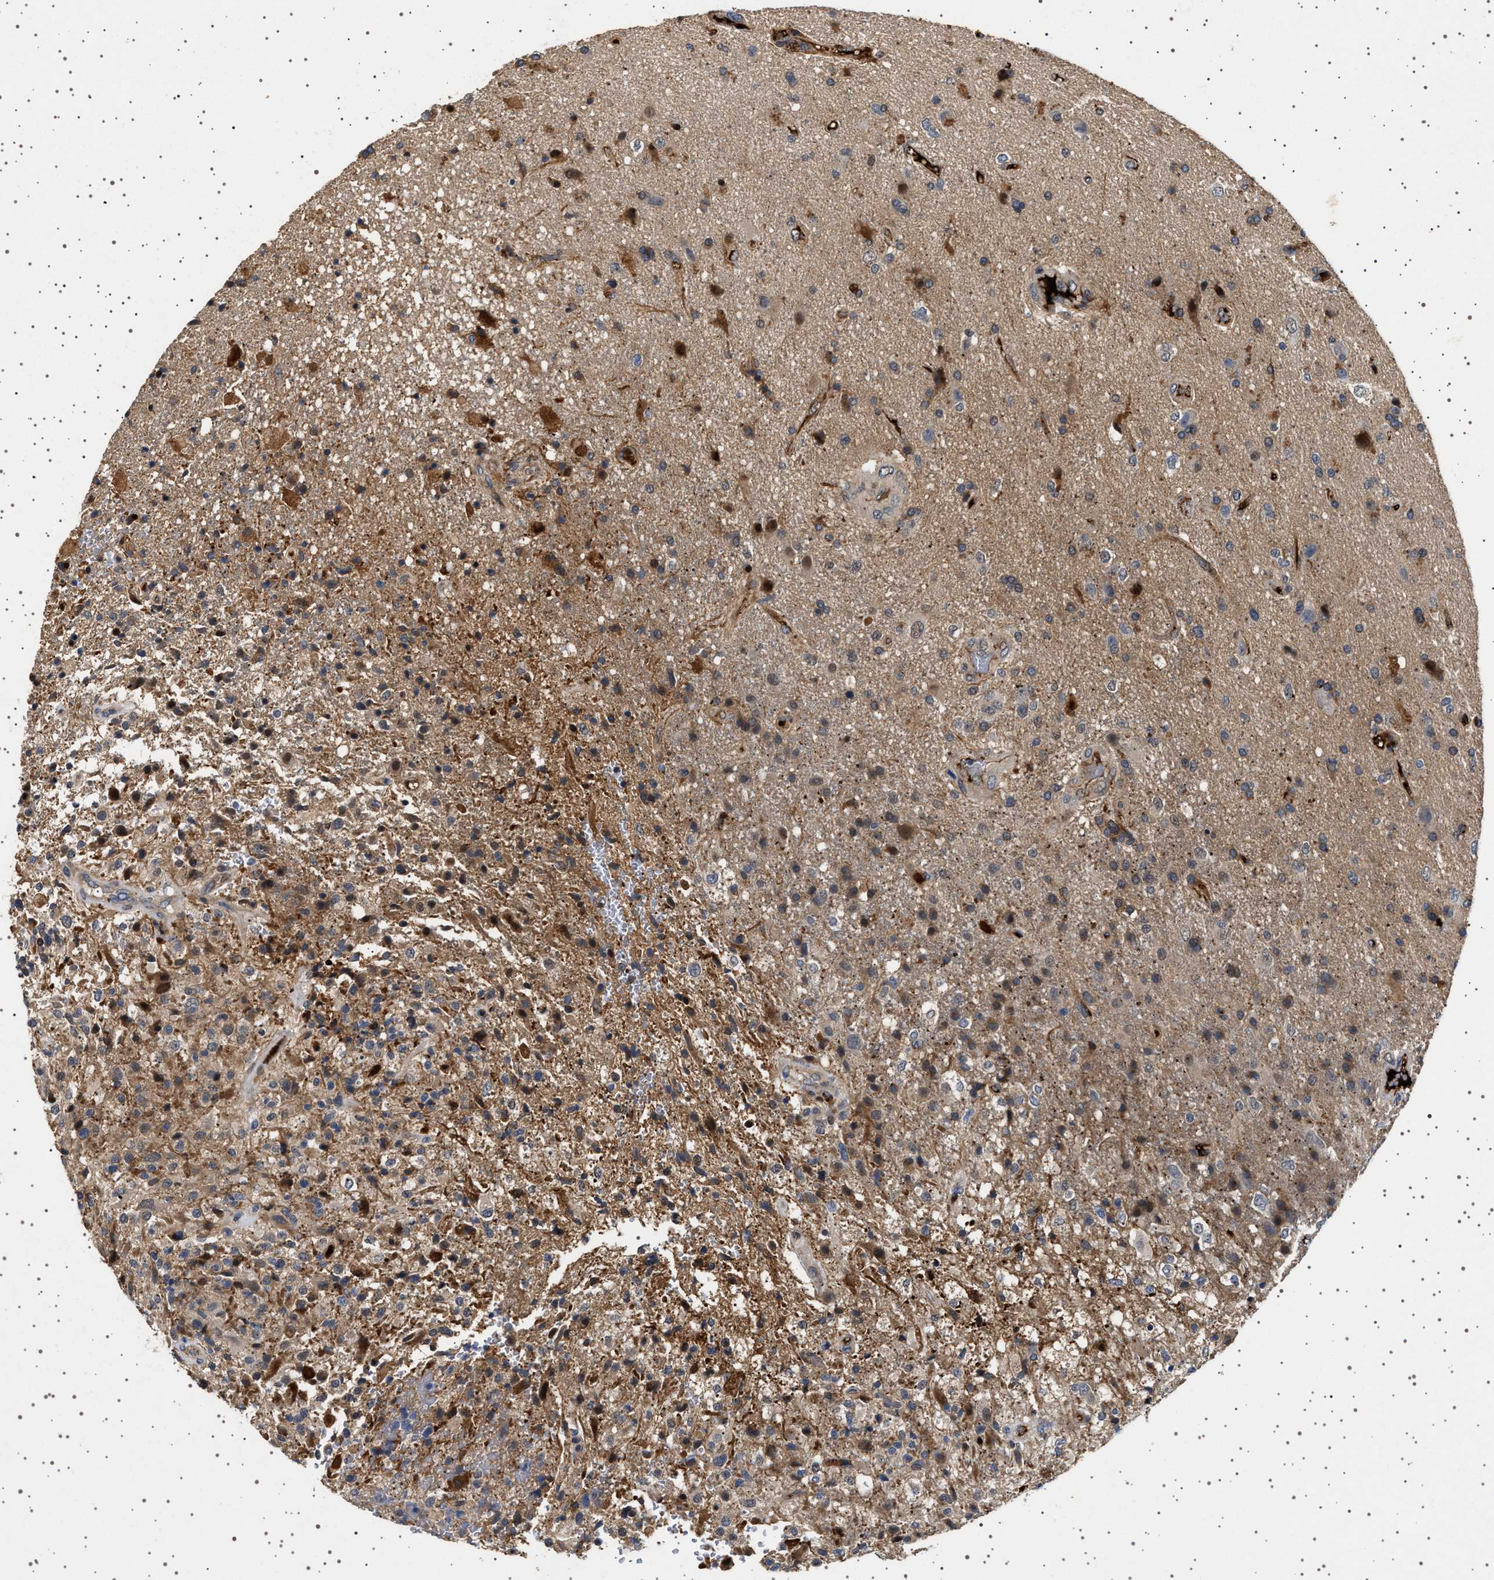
{"staining": {"intensity": "moderate", "quantity": "25%-75%", "location": "cytoplasmic/membranous"}, "tissue": "glioma", "cell_type": "Tumor cells", "image_type": "cancer", "snomed": [{"axis": "morphology", "description": "Glioma, malignant, High grade"}, {"axis": "topography", "description": "Brain"}], "caption": "The micrograph displays immunohistochemical staining of glioma. There is moderate cytoplasmic/membranous staining is appreciated in about 25%-75% of tumor cells.", "gene": "FICD", "patient": {"sex": "male", "age": 72}}